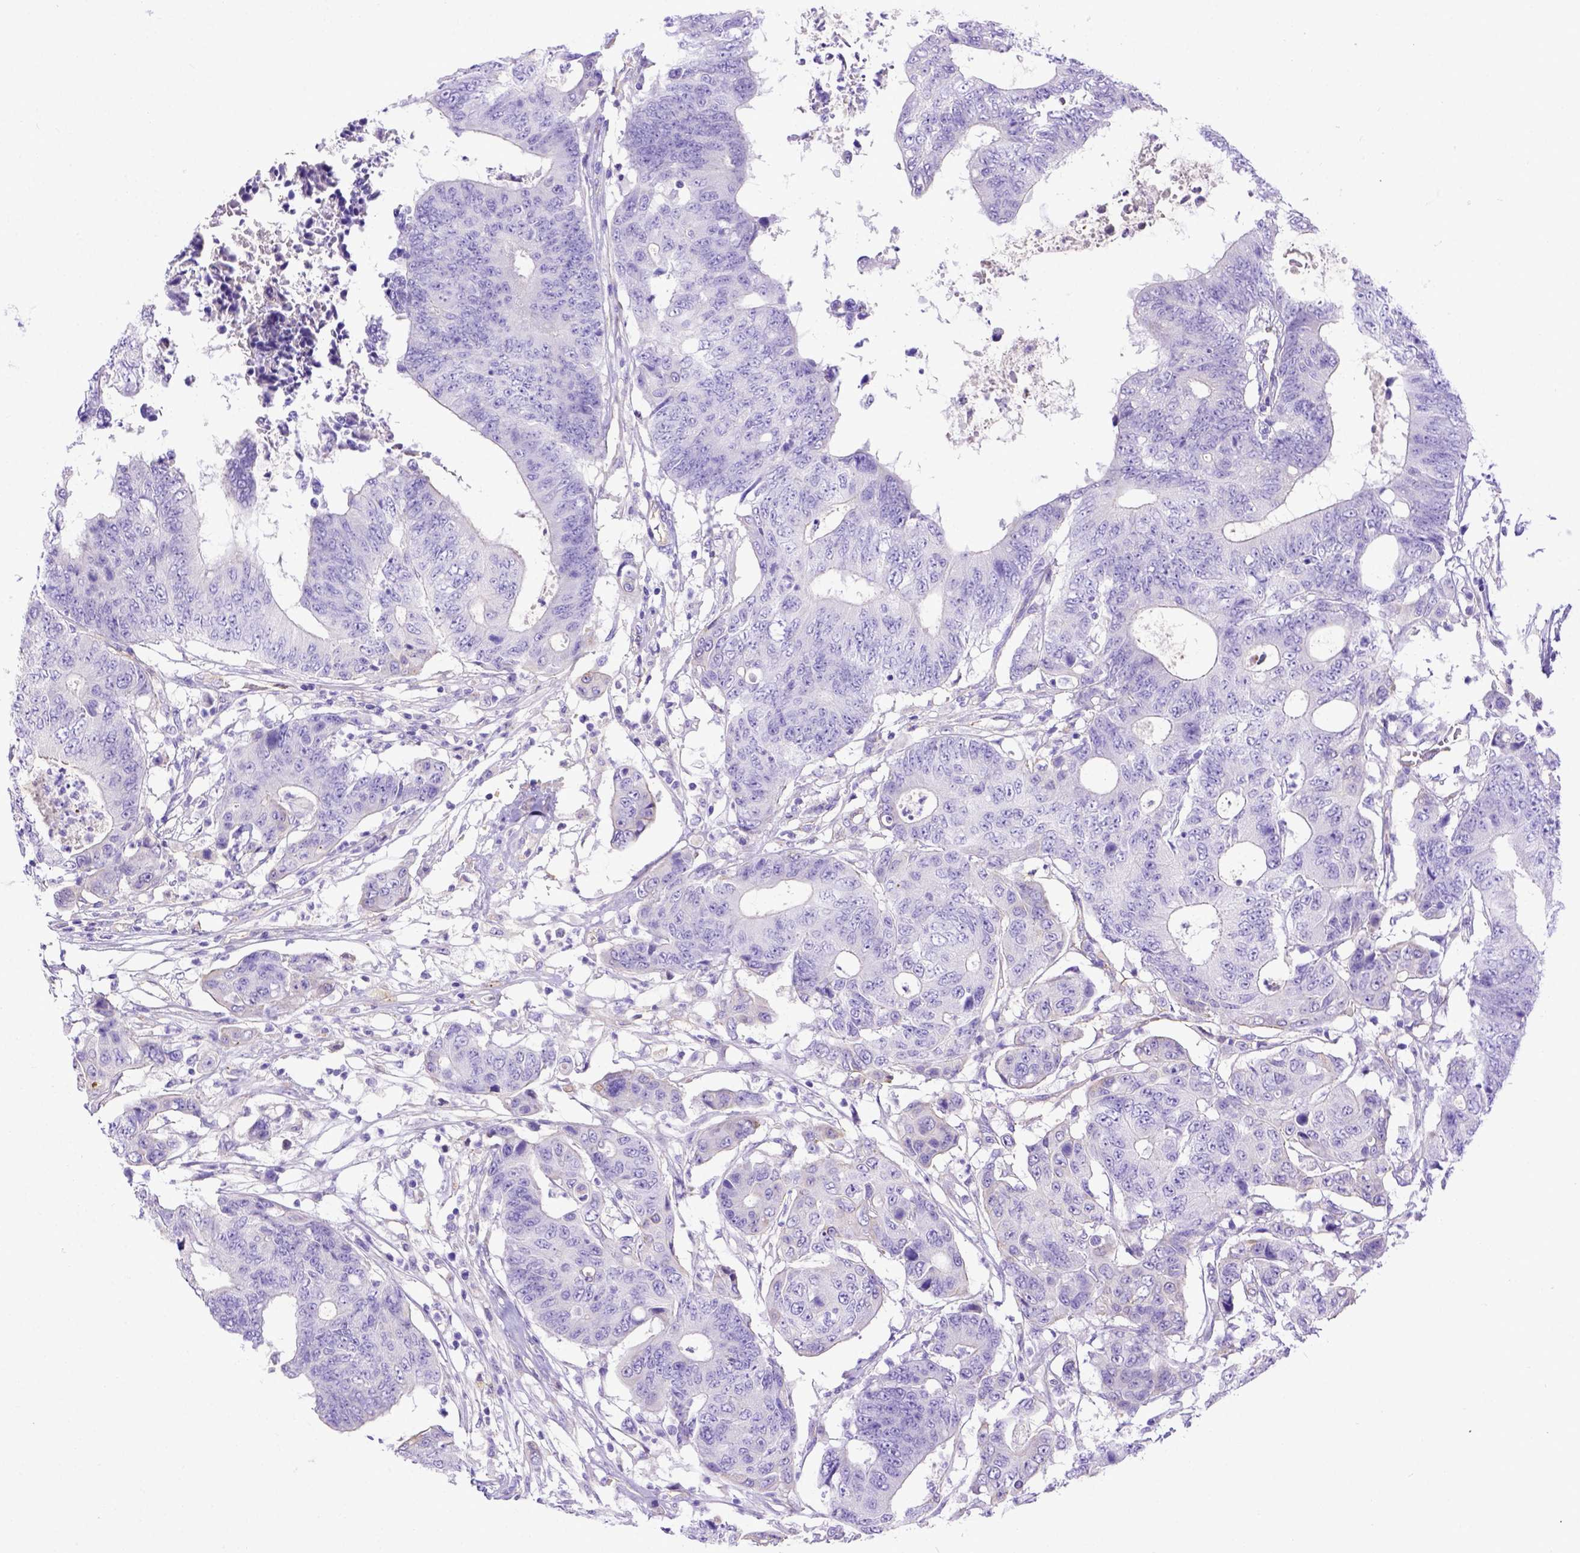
{"staining": {"intensity": "negative", "quantity": "none", "location": "none"}, "tissue": "colorectal cancer", "cell_type": "Tumor cells", "image_type": "cancer", "snomed": [{"axis": "morphology", "description": "Adenocarcinoma, NOS"}, {"axis": "topography", "description": "Colon"}], "caption": "The histopathology image displays no significant expression in tumor cells of colorectal adenocarcinoma. (DAB immunohistochemistry with hematoxylin counter stain).", "gene": "LRRC18", "patient": {"sex": "female", "age": 48}}